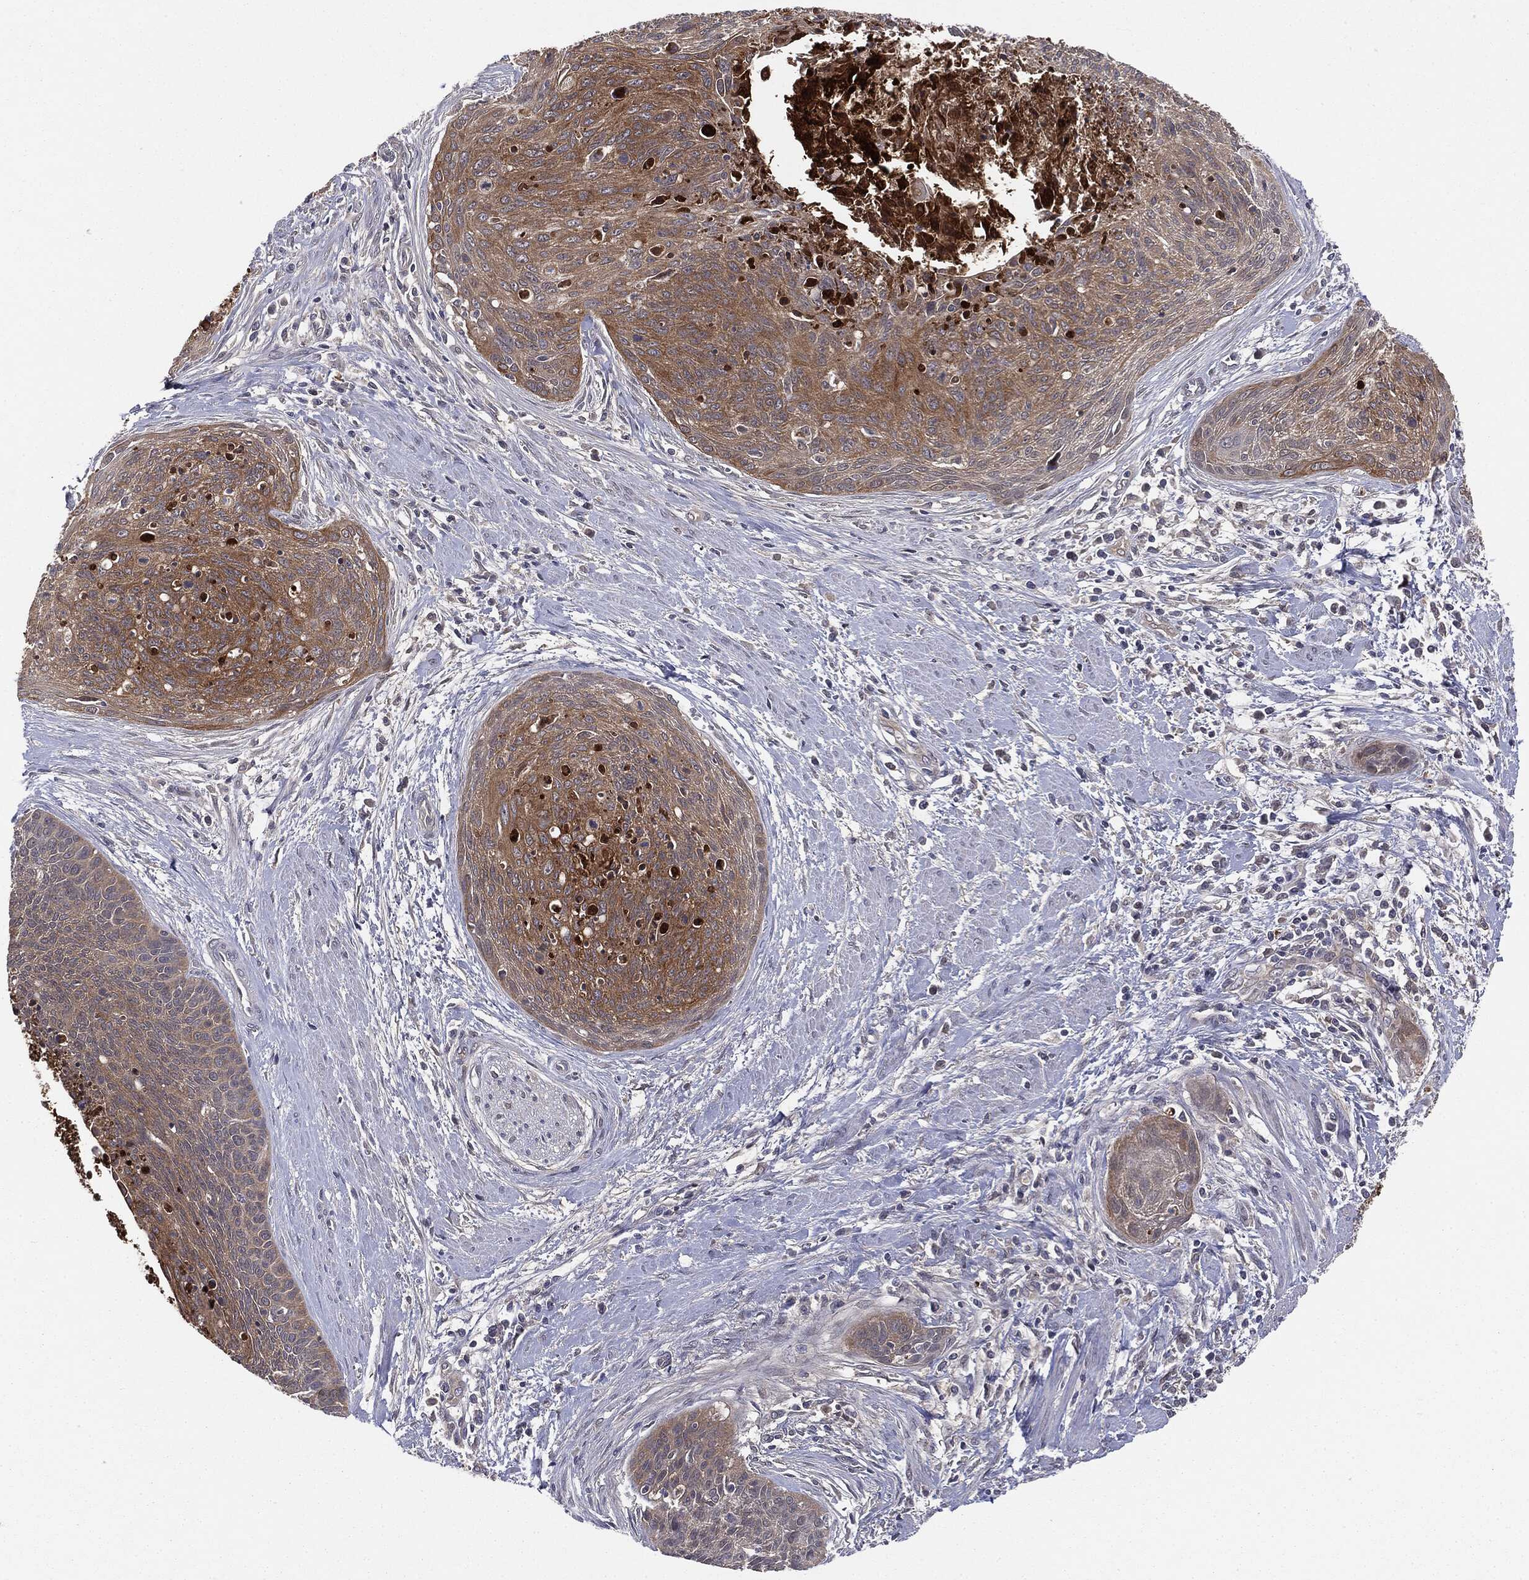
{"staining": {"intensity": "weak", "quantity": ">75%", "location": "cytoplasmic/membranous"}, "tissue": "cervical cancer", "cell_type": "Tumor cells", "image_type": "cancer", "snomed": [{"axis": "morphology", "description": "Squamous cell carcinoma, NOS"}, {"axis": "topography", "description": "Cervix"}], "caption": "Protein staining of cervical squamous cell carcinoma tissue displays weak cytoplasmic/membranous positivity in about >75% of tumor cells. Ihc stains the protein in brown and the nuclei are stained blue.", "gene": "KRT7", "patient": {"sex": "female", "age": 55}}